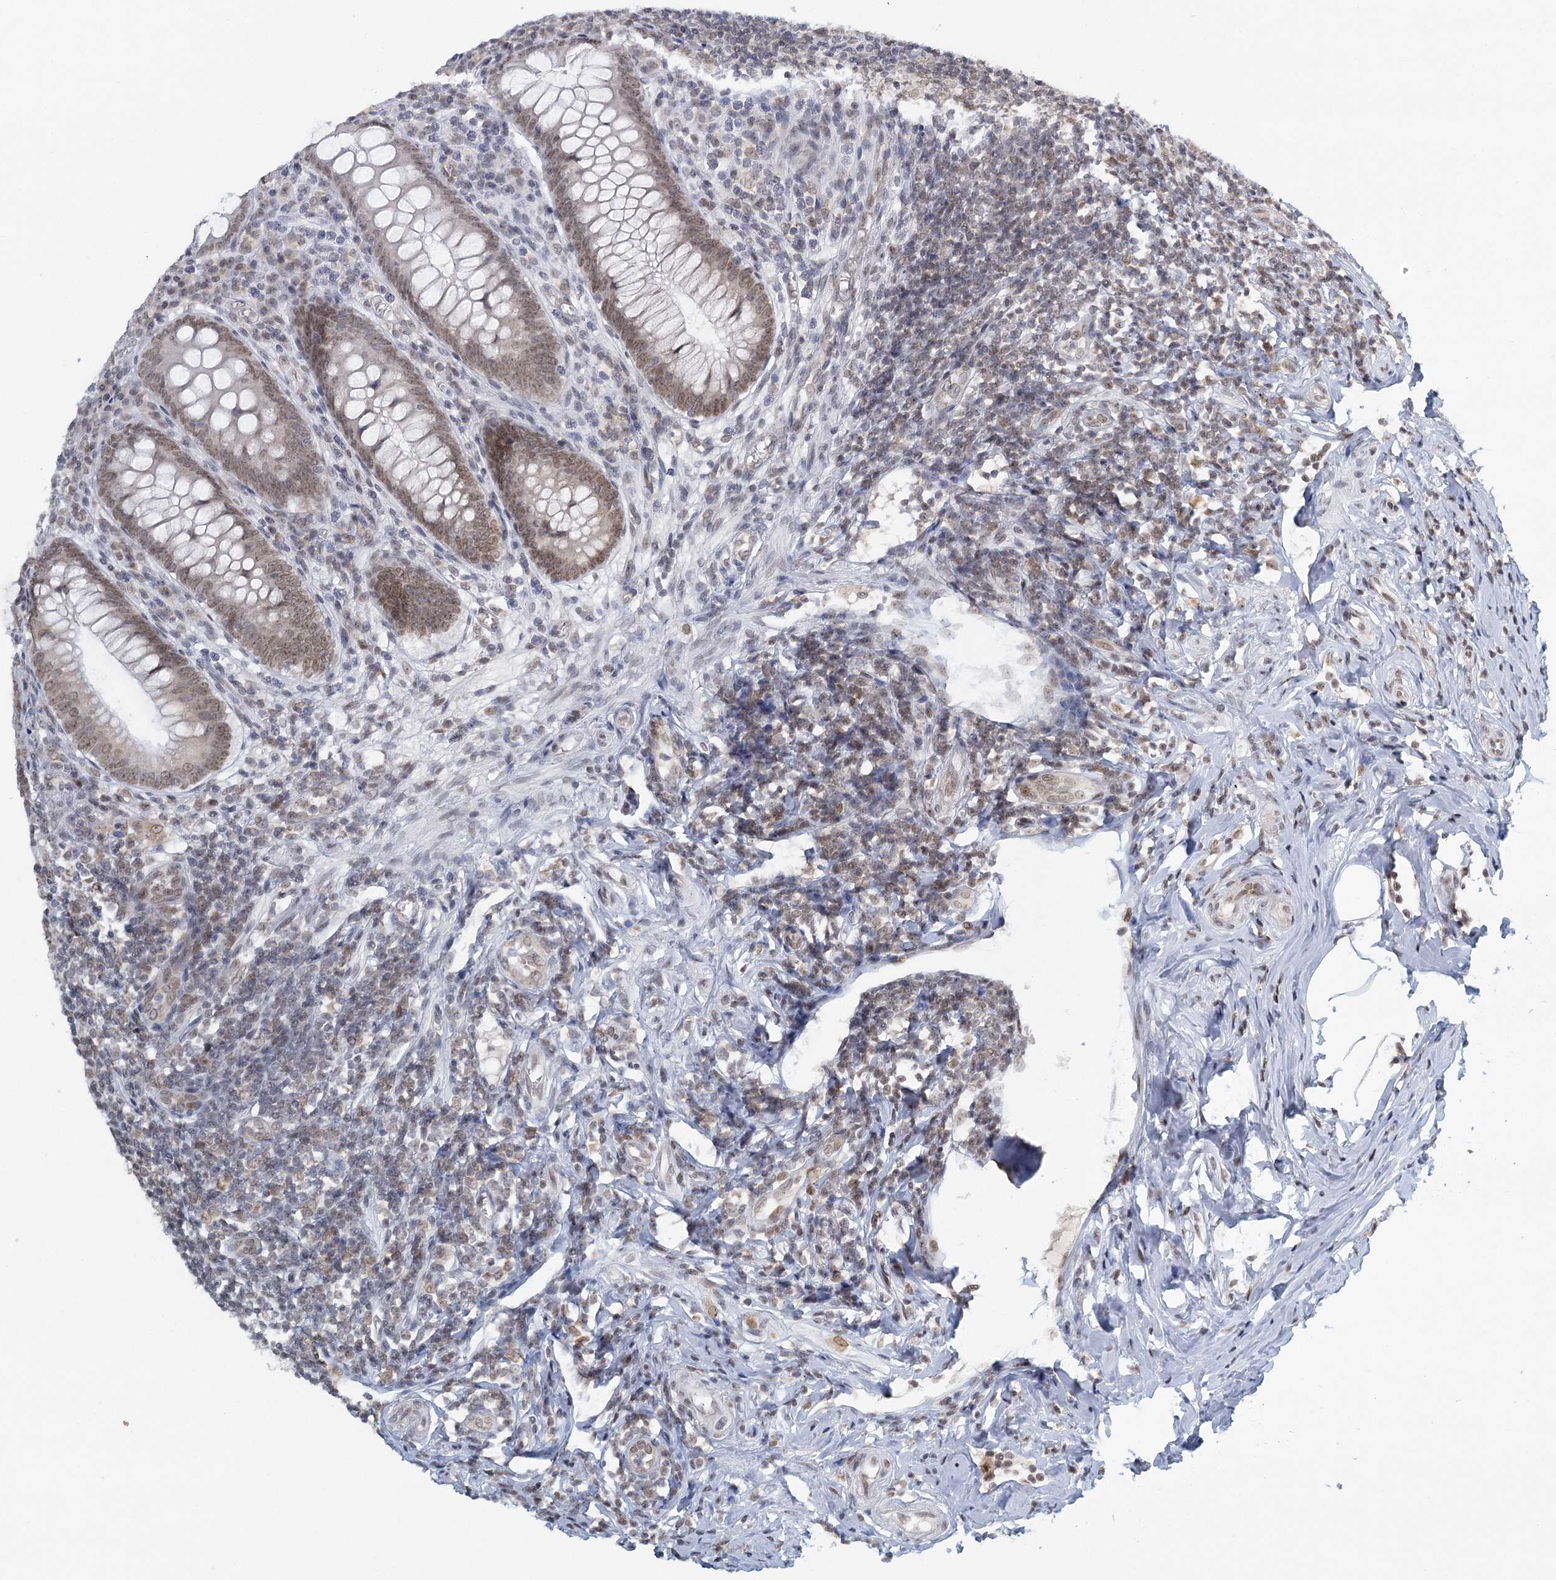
{"staining": {"intensity": "weak", "quantity": ">75%", "location": "nuclear"}, "tissue": "appendix", "cell_type": "Glandular cells", "image_type": "normal", "snomed": [{"axis": "morphology", "description": "Normal tissue, NOS"}, {"axis": "topography", "description": "Appendix"}], "caption": "Appendix stained with DAB immunohistochemistry demonstrates low levels of weak nuclear positivity in approximately >75% of glandular cells.", "gene": "TREX1", "patient": {"sex": "female", "age": 33}}